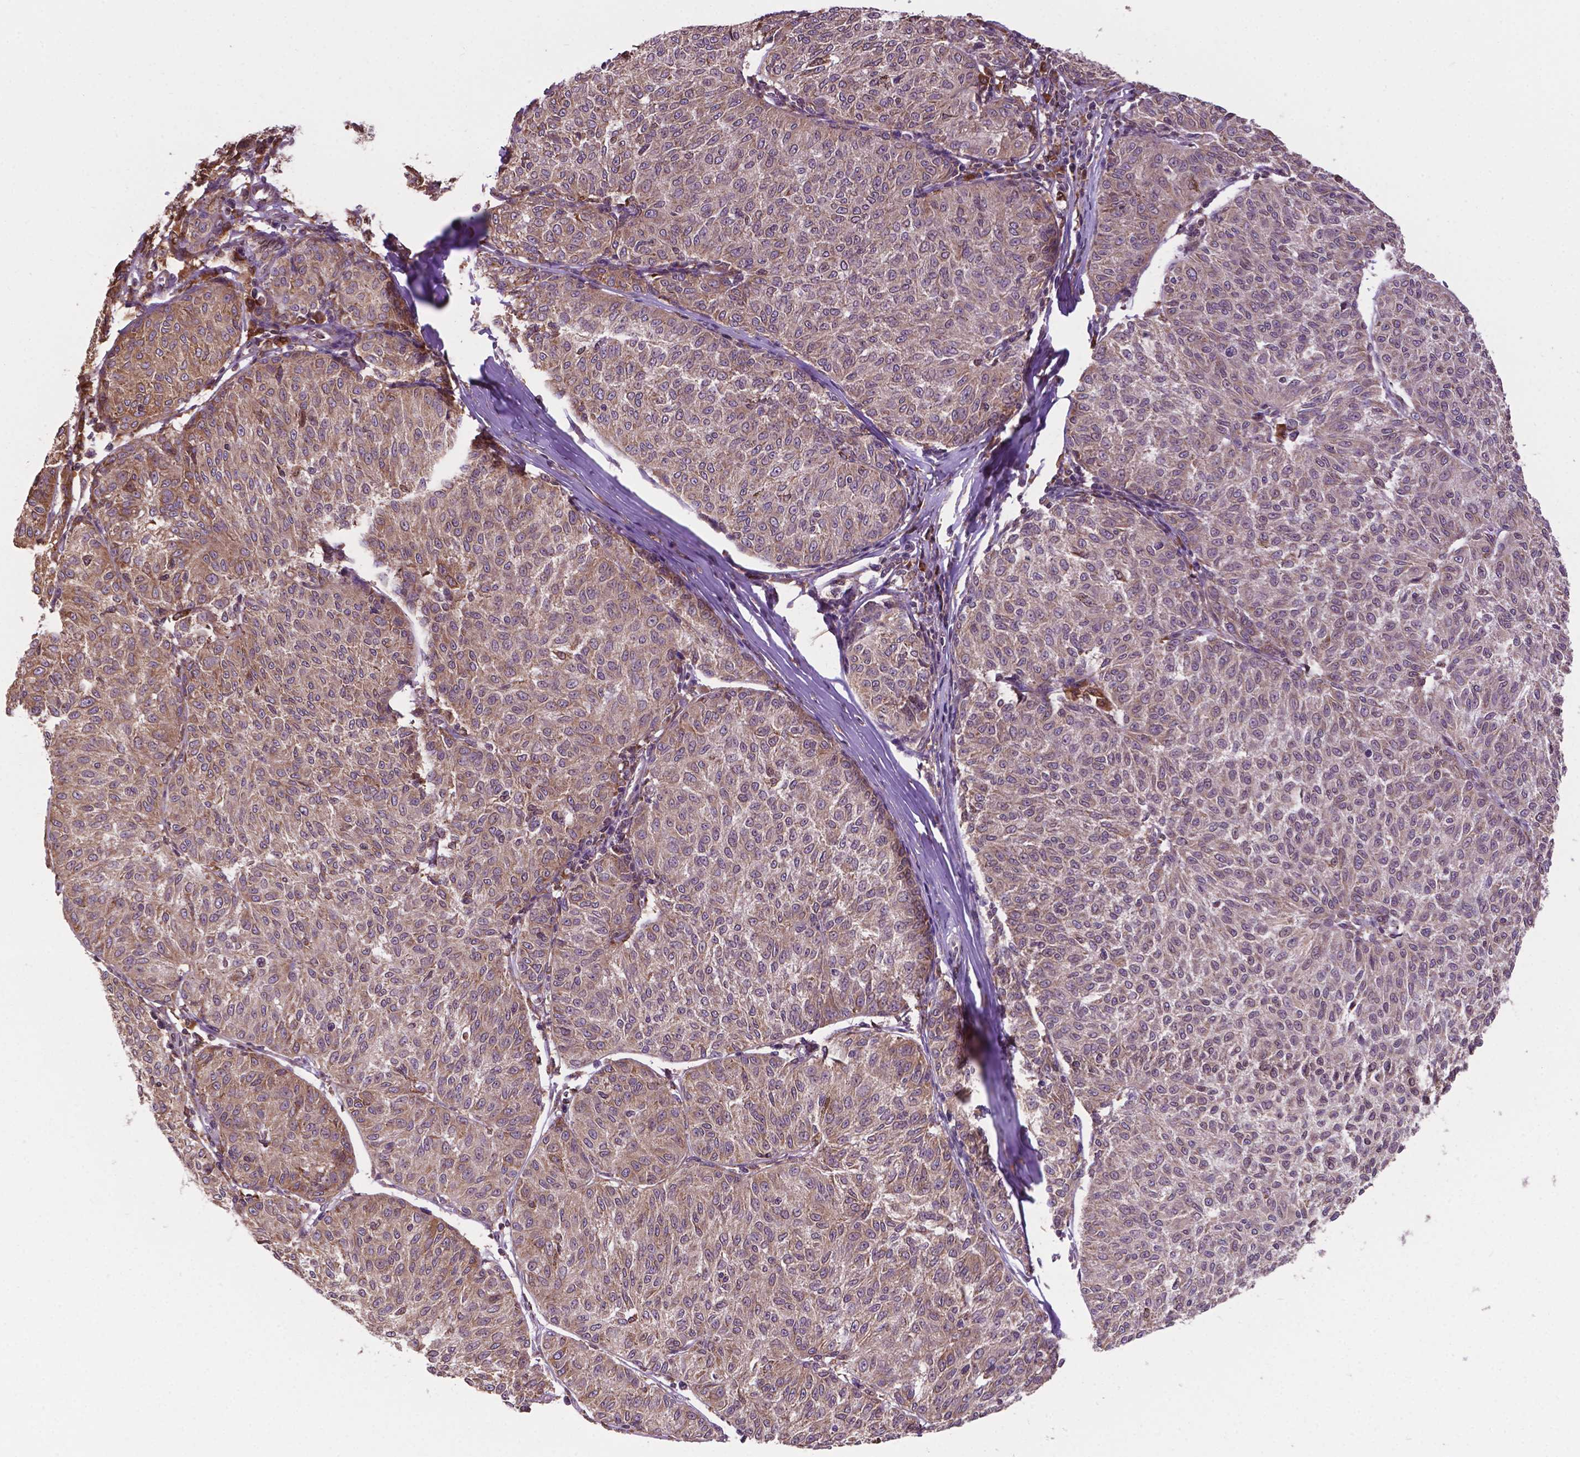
{"staining": {"intensity": "weak", "quantity": "25%-75%", "location": "cytoplasmic/membranous"}, "tissue": "melanoma", "cell_type": "Tumor cells", "image_type": "cancer", "snomed": [{"axis": "morphology", "description": "Malignant melanoma, NOS"}, {"axis": "topography", "description": "Skin"}], "caption": "Immunohistochemical staining of melanoma shows low levels of weak cytoplasmic/membranous expression in approximately 25%-75% of tumor cells. (brown staining indicates protein expression, while blue staining denotes nuclei).", "gene": "GANAB", "patient": {"sex": "female", "age": 72}}